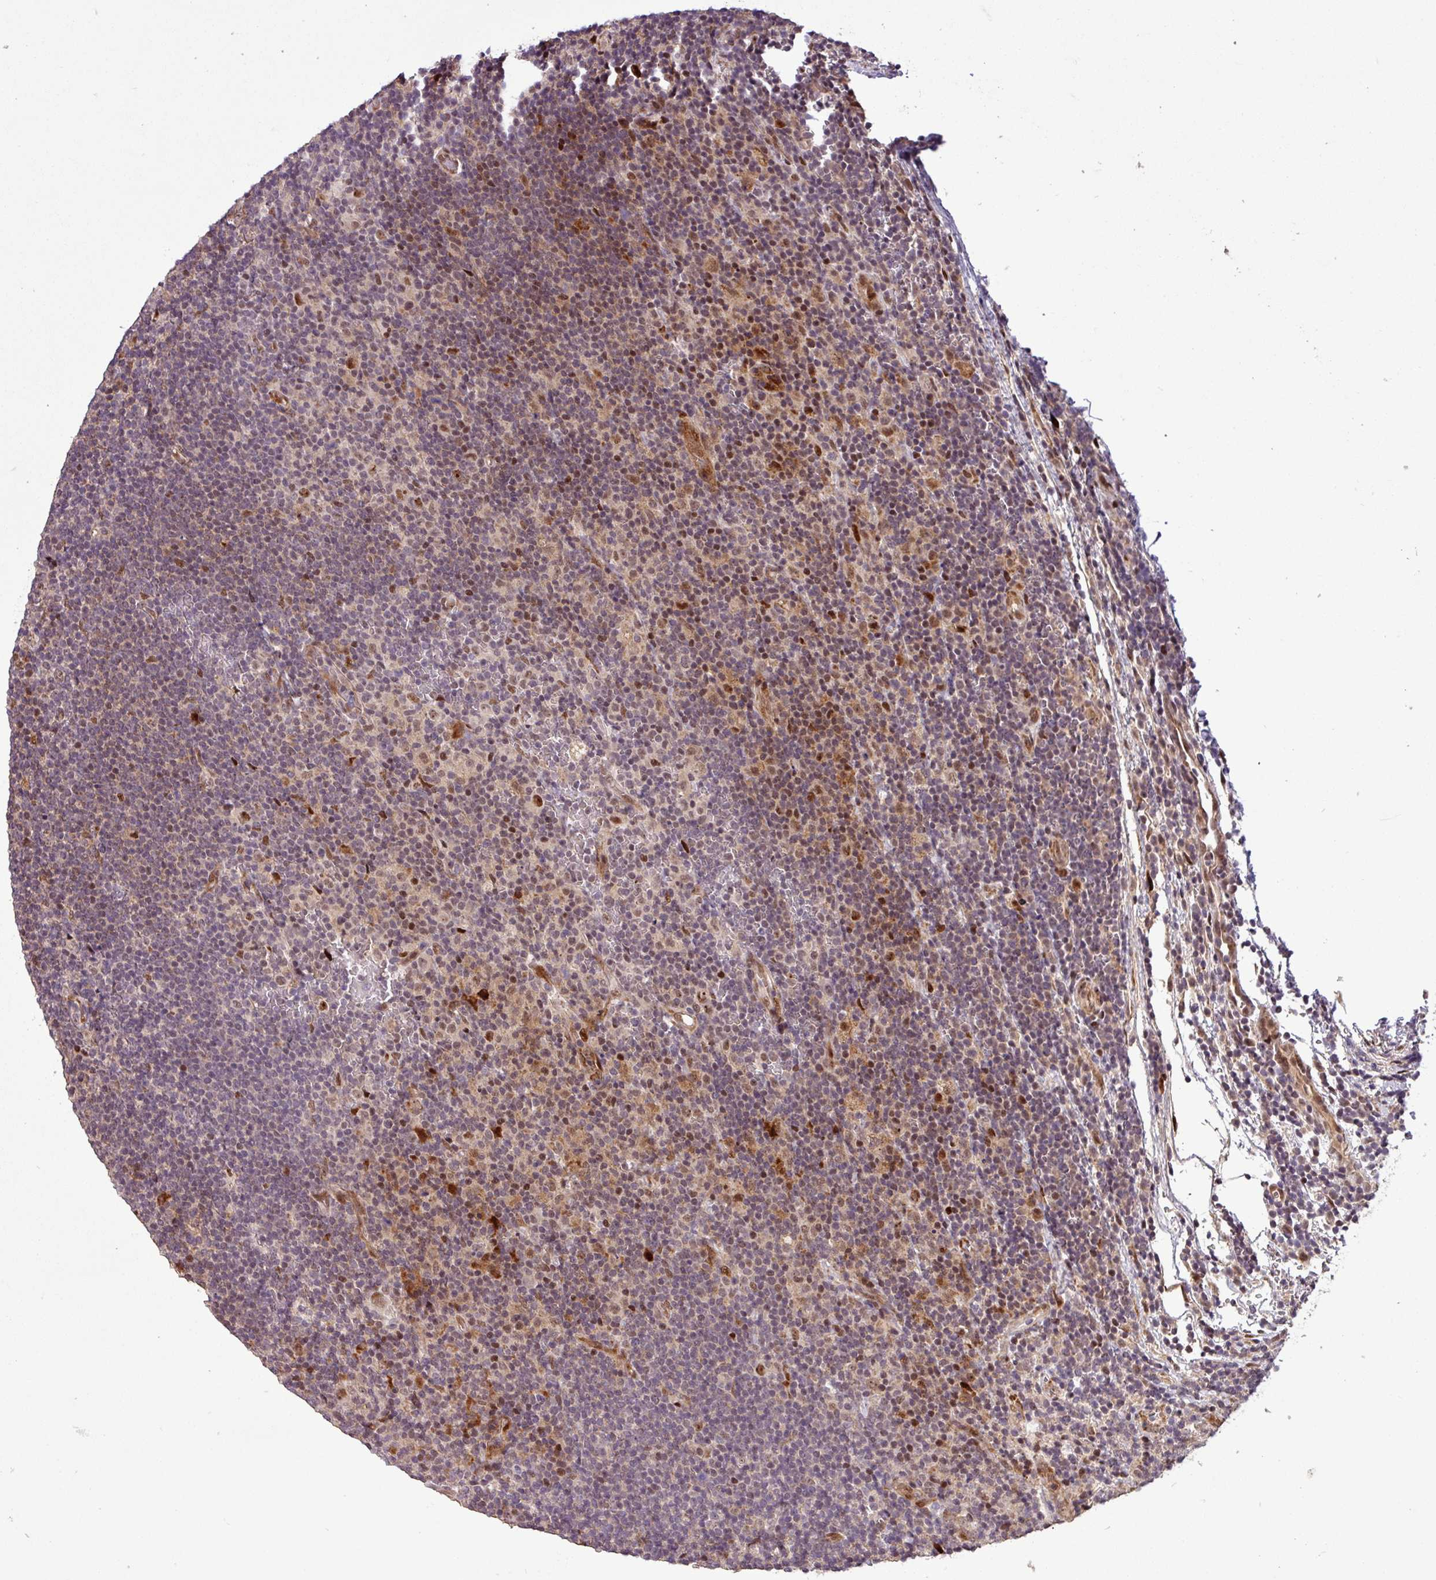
{"staining": {"intensity": "moderate", "quantity": ">75%", "location": "nuclear"}, "tissue": "lymphoma", "cell_type": "Tumor cells", "image_type": "cancer", "snomed": [{"axis": "morphology", "description": "Hodgkin's disease, NOS"}, {"axis": "topography", "description": "Lymph node"}], "caption": "High-power microscopy captured an immunohistochemistry (IHC) image of lymphoma, revealing moderate nuclear expression in approximately >75% of tumor cells.", "gene": "SLC22A24", "patient": {"sex": "female", "age": 57}}